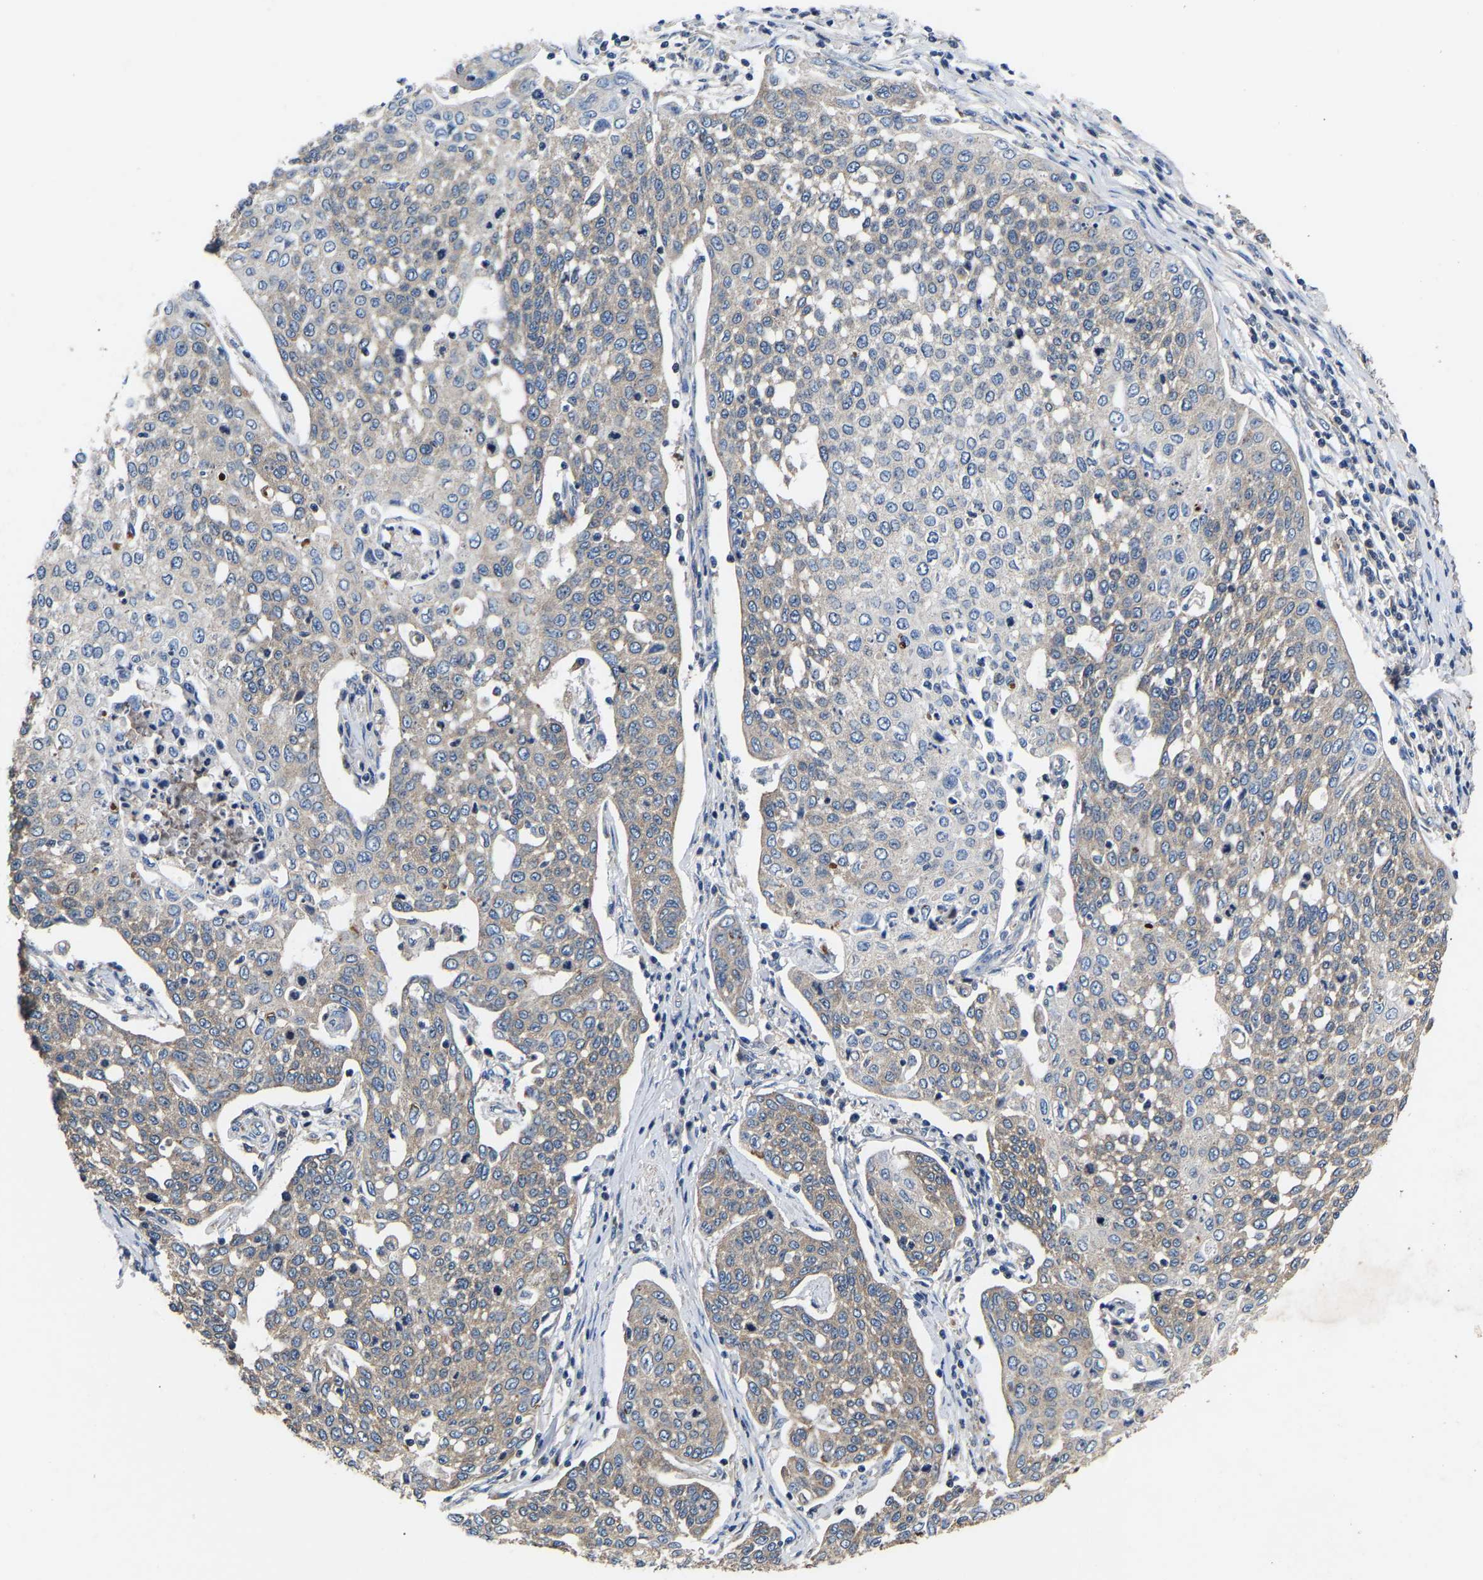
{"staining": {"intensity": "weak", "quantity": "<25%", "location": "cytoplasmic/membranous"}, "tissue": "cervical cancer", "cell_type": "Tumor cells", "image_type": "cancer", "snomed": [{"axis": "morphology", "description": "Squamous cell carcinoma, NOS"}, {"axis": "topography", "description": "Cervix"}], "caption": "Image shows no protein staining in tumor cells of cervical cancer tissue. (Brightfield microscopy of DAB immunohistochemistry (IHC) at high magnification).", "gene": "AIMP2", "patient": {"sex": "female", "age": 34}}